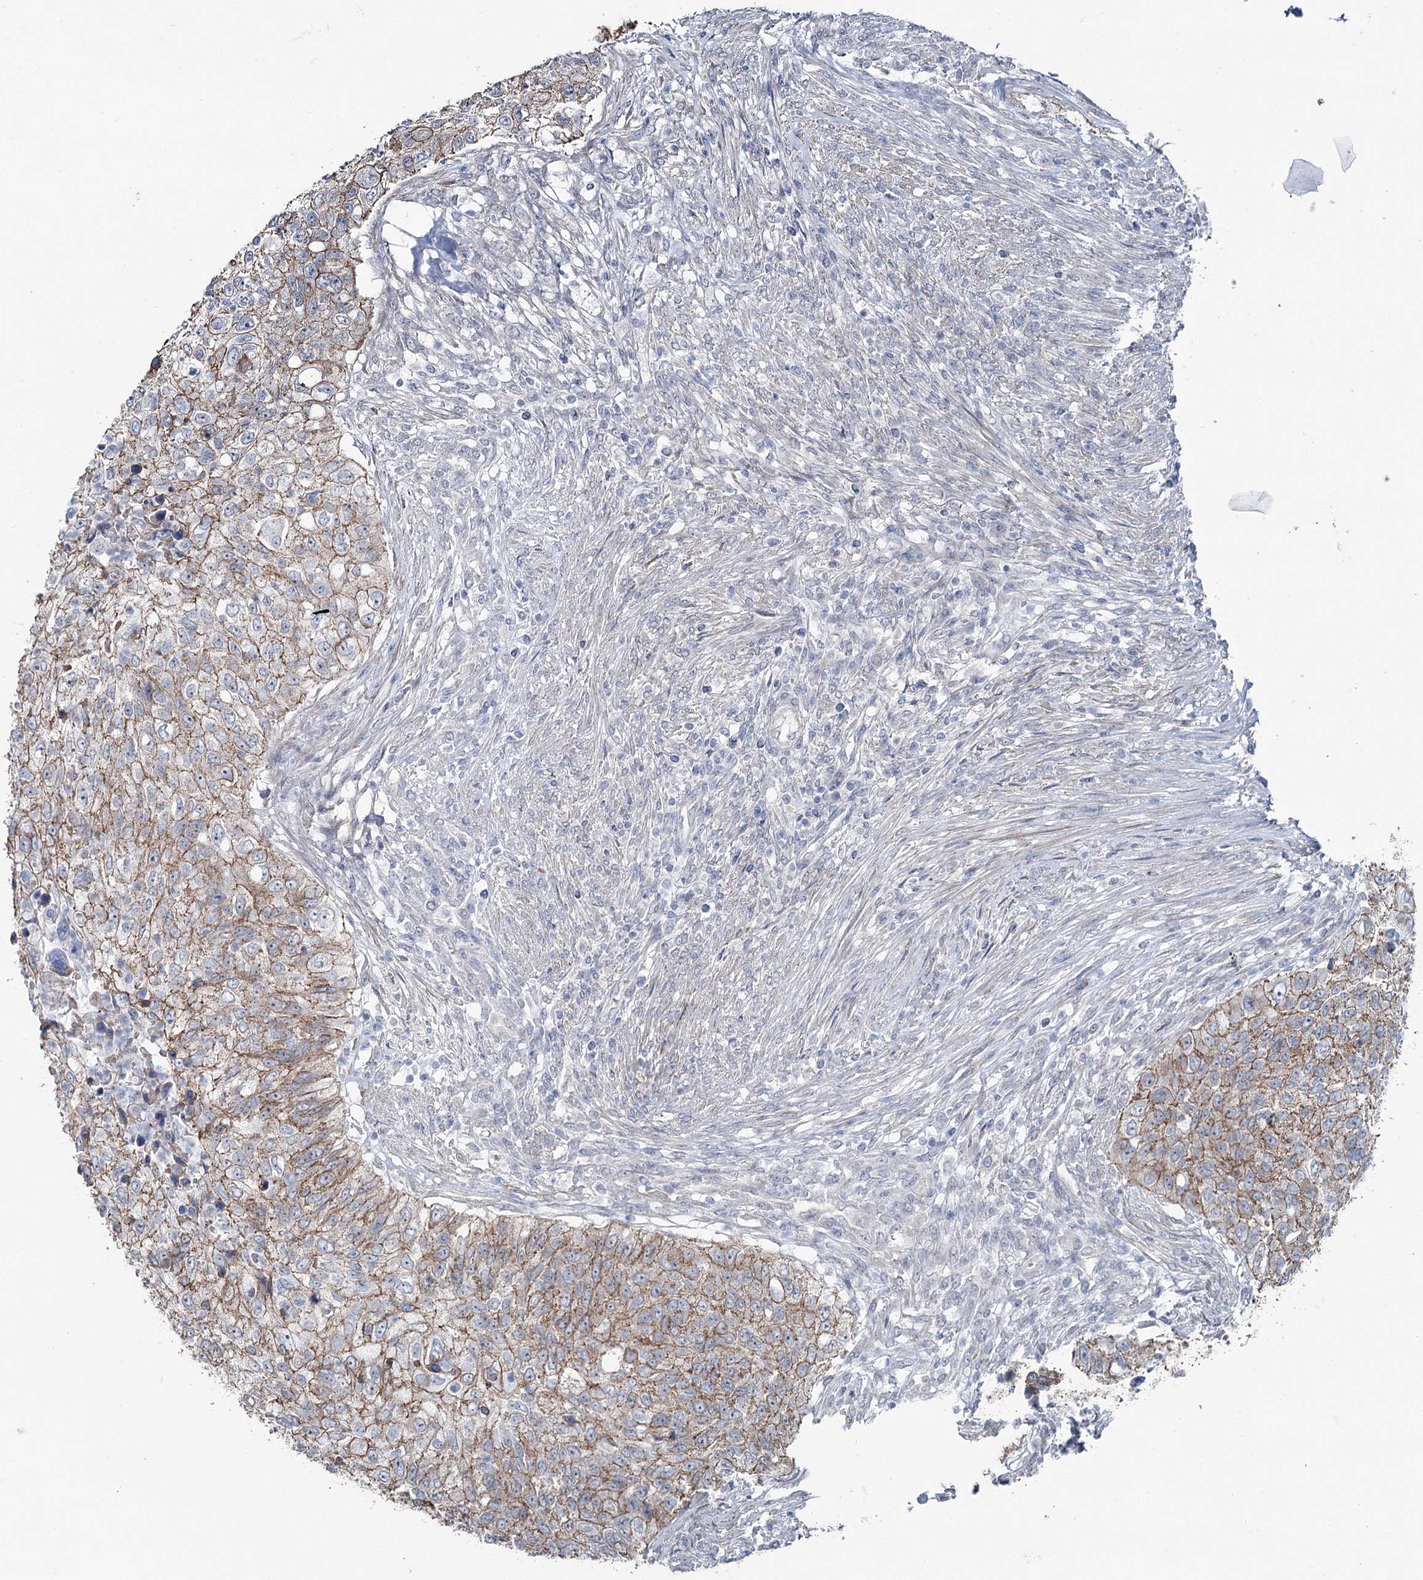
{"staining": {"intensity": "moderate", "quantity": ">75%", "location": "cytoplasmic/membranous"}, "tissue": "urothelial cancer", "cell_type": "Tumor cells", "image_type": "cancer", "snomed": [{"axis": "morphology", "description": "Urothelial carcinoma, High grade"}, {"axis": "topography", "description": "Urinary bladder"}], "caption": "Immunohistochemical staining of human urothelial cancer displays medium levels of moderate cytoplasmic/membranous protein staining in about >75% of tumor cells.", "gene": "FAM120B", "patient": {"sex": "female", "age": 60}}